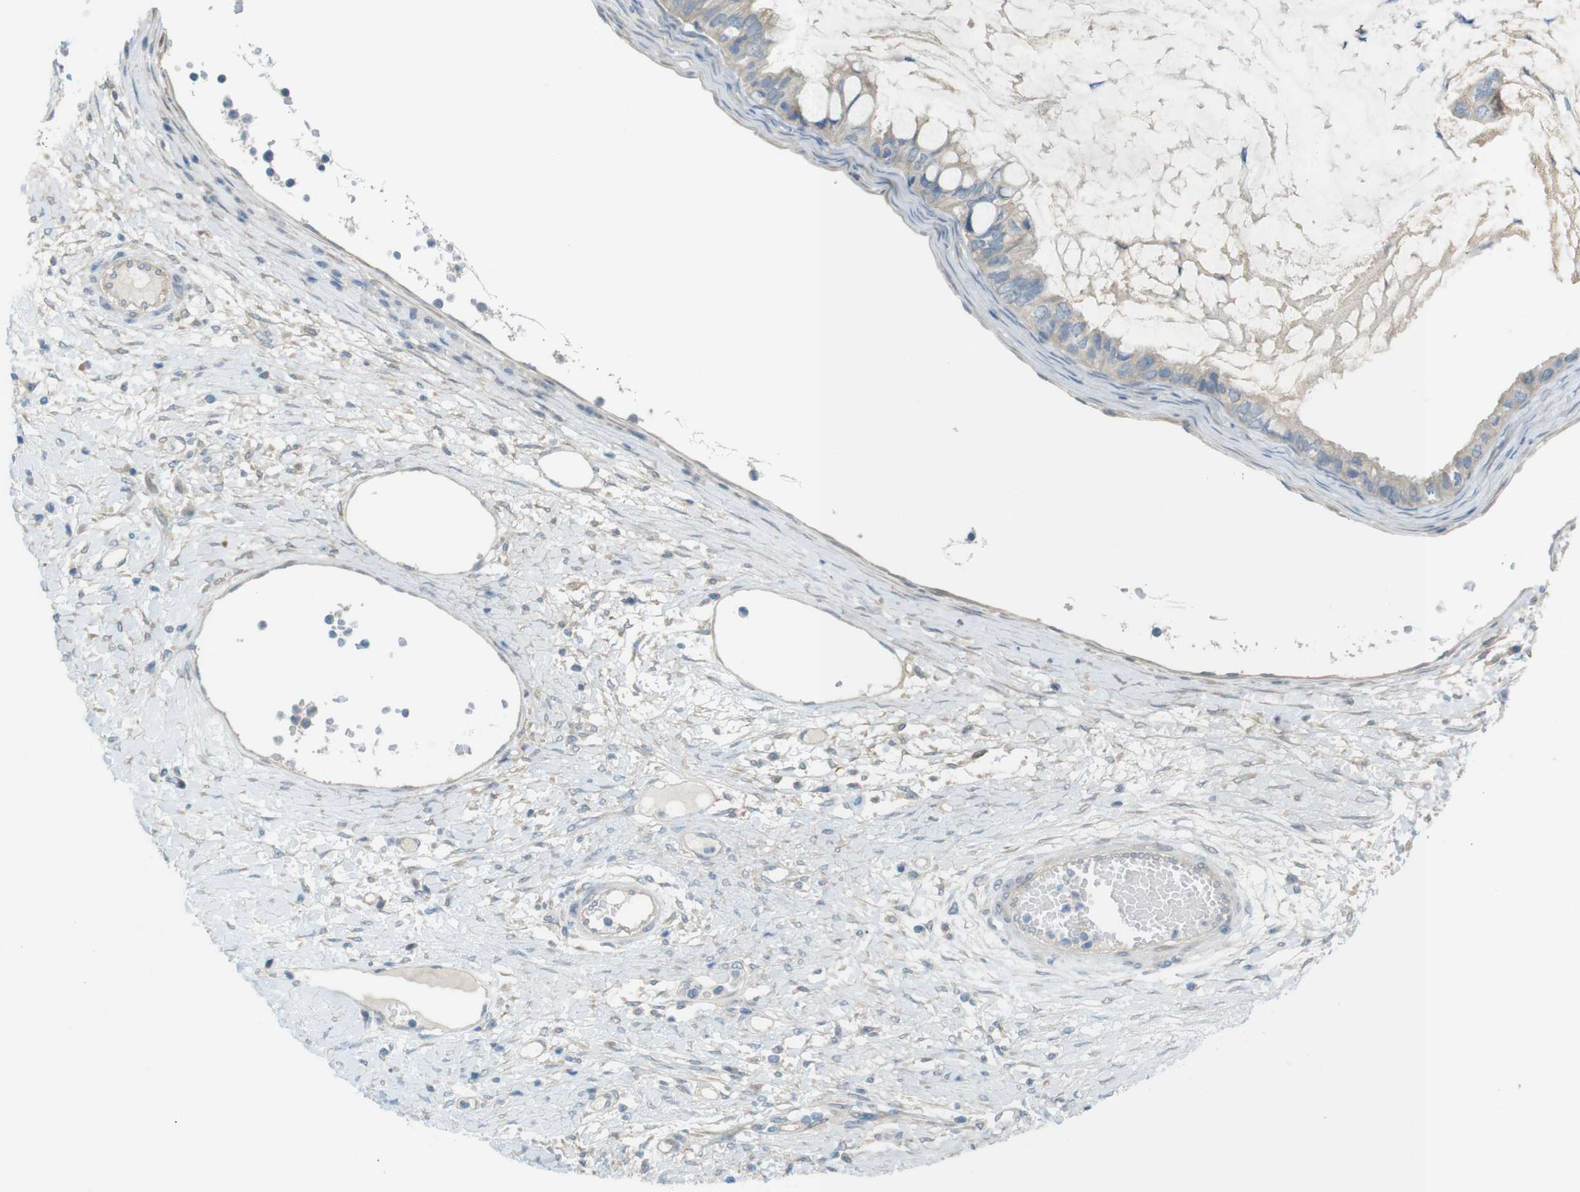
{"staining": {"intensity": "weak", "quantity": "<25%", "location": "cytoplasmic/membranous"}, "tissue": "ovarian cancer", "cell_type": "Tumor cells", "image_type": "cancer", "snomed": [{"axis": "morphology", "description": "Cystadenocarcinoma, mucinous, NOS"}, {"axis": "topography", "description": "Ovary"}], "caption": "Tumor cells show no significant staining in ovarian cancer.", "gene": "TMEM41B", "patient": {"sex": "female", "age": 80}}